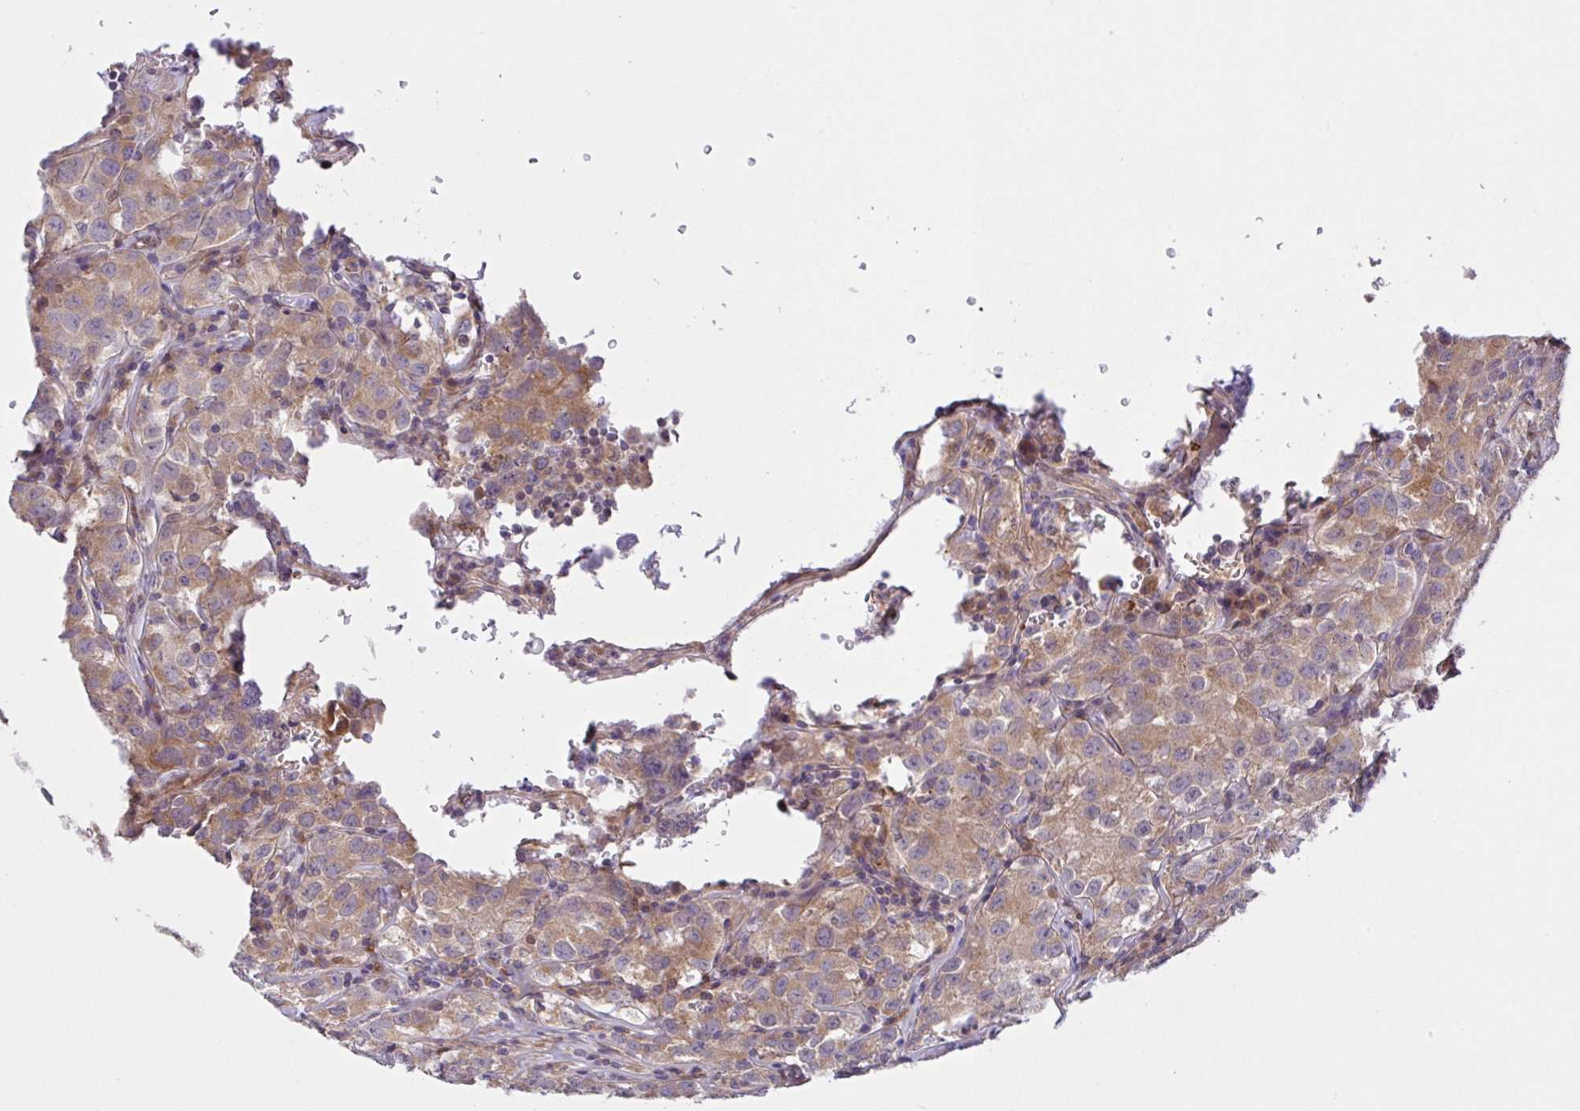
{"staining": {"intensity": "moderate", "quantity": ">75%", "location": "cytoplasmic/membranous"}, "tissue": "testis cancer", "cell_type": "Tumor cells", "image_type": "cancer", "snomed": [{"axis": "morphology", "description": "Seminoma, NOS"}, {"axis": "morphology", "description": "Carcinoma, Embryonal, NOS"}, {"axis": "topography", "description": "Testis"}], "caption": "Human testis embryonal carcinoma stained for a protein (brown) exhibits moderate cytoplasmic/membranous positive positivity in approximately >75% of tumor cells.", "gene": "UBE4A", "patient": {"sex": "male", "age": 43}}